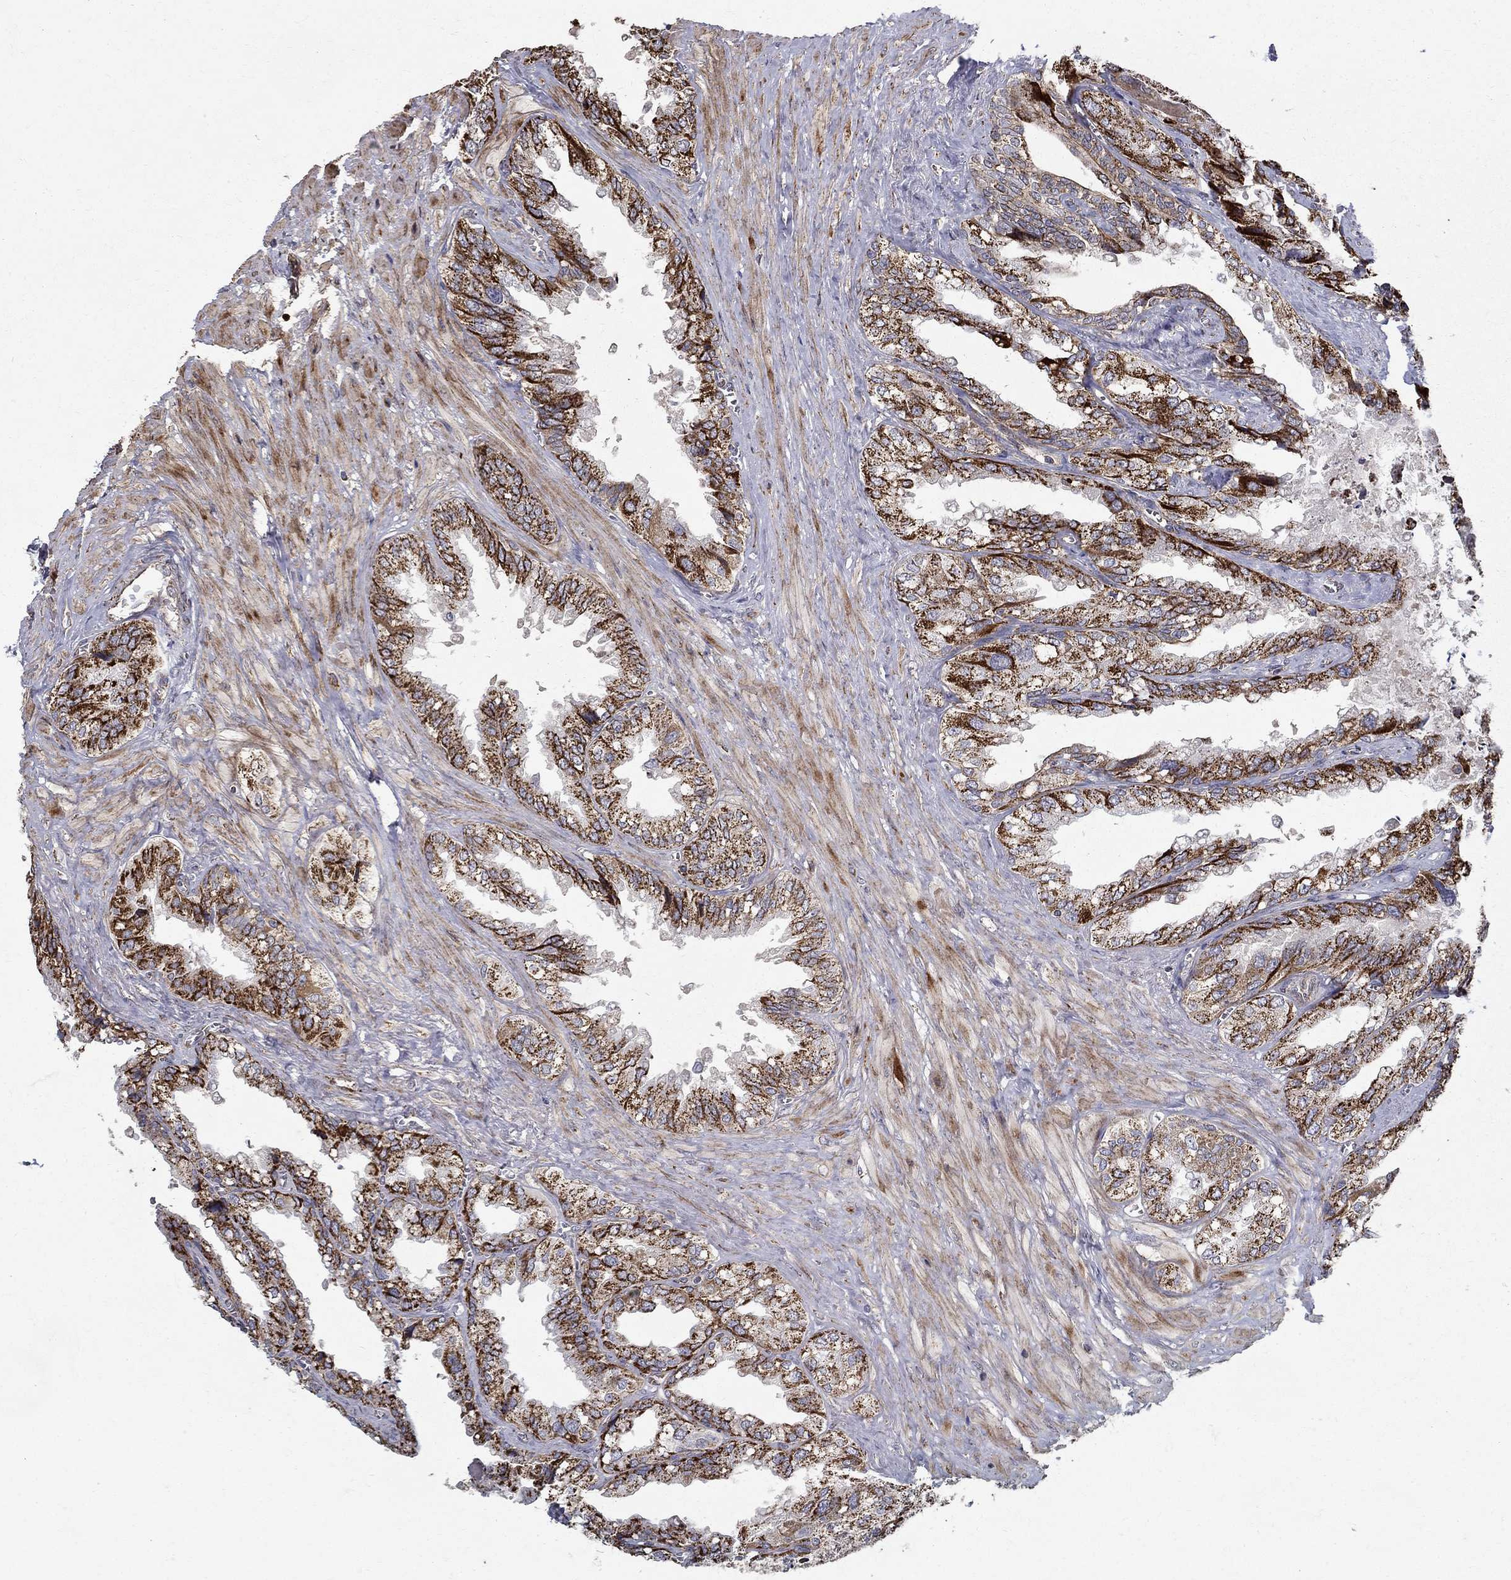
{"staining": {"intensity": "strong", "quantity": "25%-75%", "location": "cytoplasmic/membranous"}, "tissue": "seminal vesicle", "cell_type": "Glandular cells", "image_type": "normal", "snomed": [{"axis": "morphology", "description": "Normal tissue, NOS"}, {"axis": "topography", "description": "Seminal veicle"}], "caption": "About 25%-75% of glandular cells in unremarkable seminal vesicle demonstrate strong cytoplasmic/membranous protein expression as visualized by brown immunohistochemical staining.", "gene": "NDUFS8", "patient": {"sex": "male", "age": 67}}